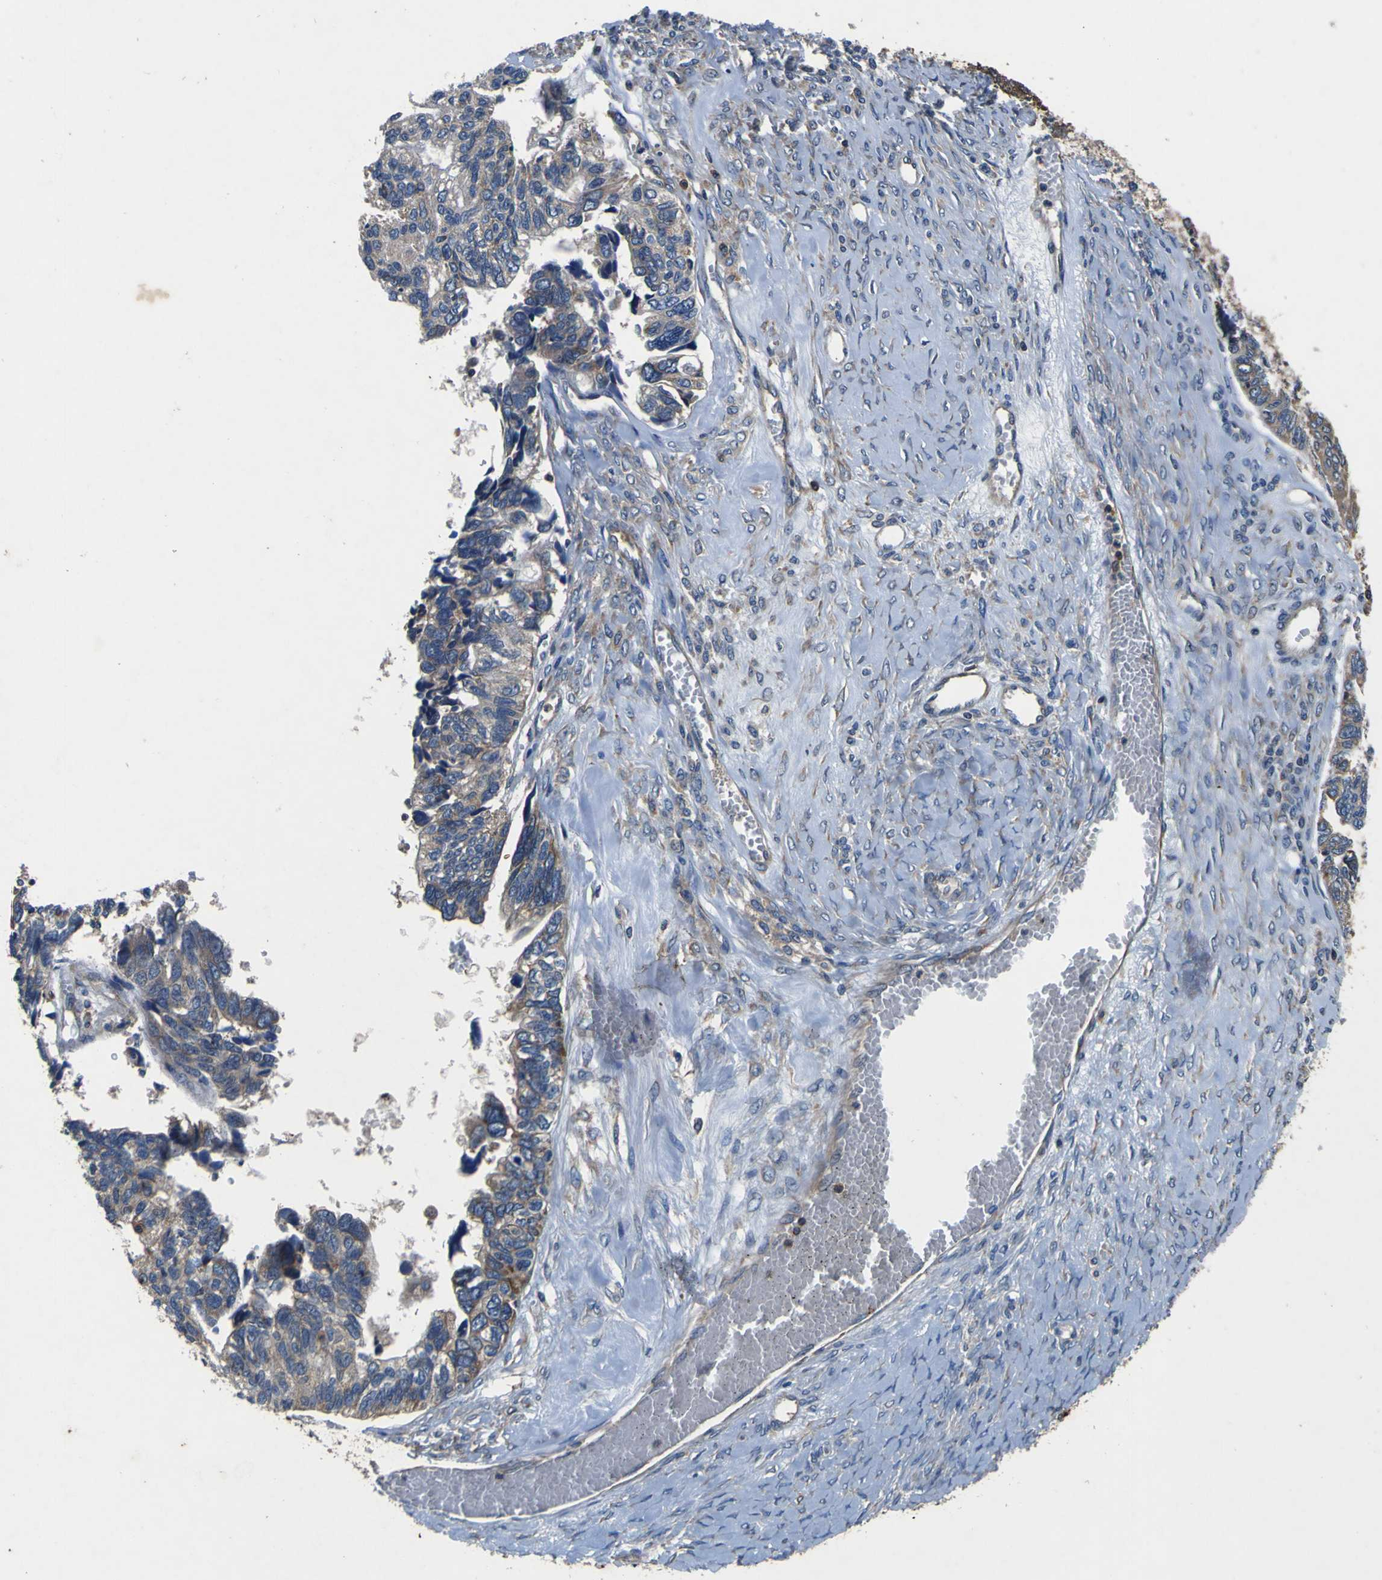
{"staining": {"intensity": "weak", "quantity": ">75%", "location": "cytoplasmic/membranous"}, "tissue": "ovarian cancer", "cell_type": "Tumor cells", "image_type": "cancer", "snomed": [{"axis": "morphology", "description": "Cystadenocarcinoma, serous, NOS"}, {"axis": "topography", "description": "Ovary"}], "caption": "This photomicrograph shows IHC staining of ovarian cancer, with low weak cytoplasmic/membranous expression in approximately >75% of tumor cells.", "gene": "CNR2", "patient": {"sex": "female", "age": 79}}